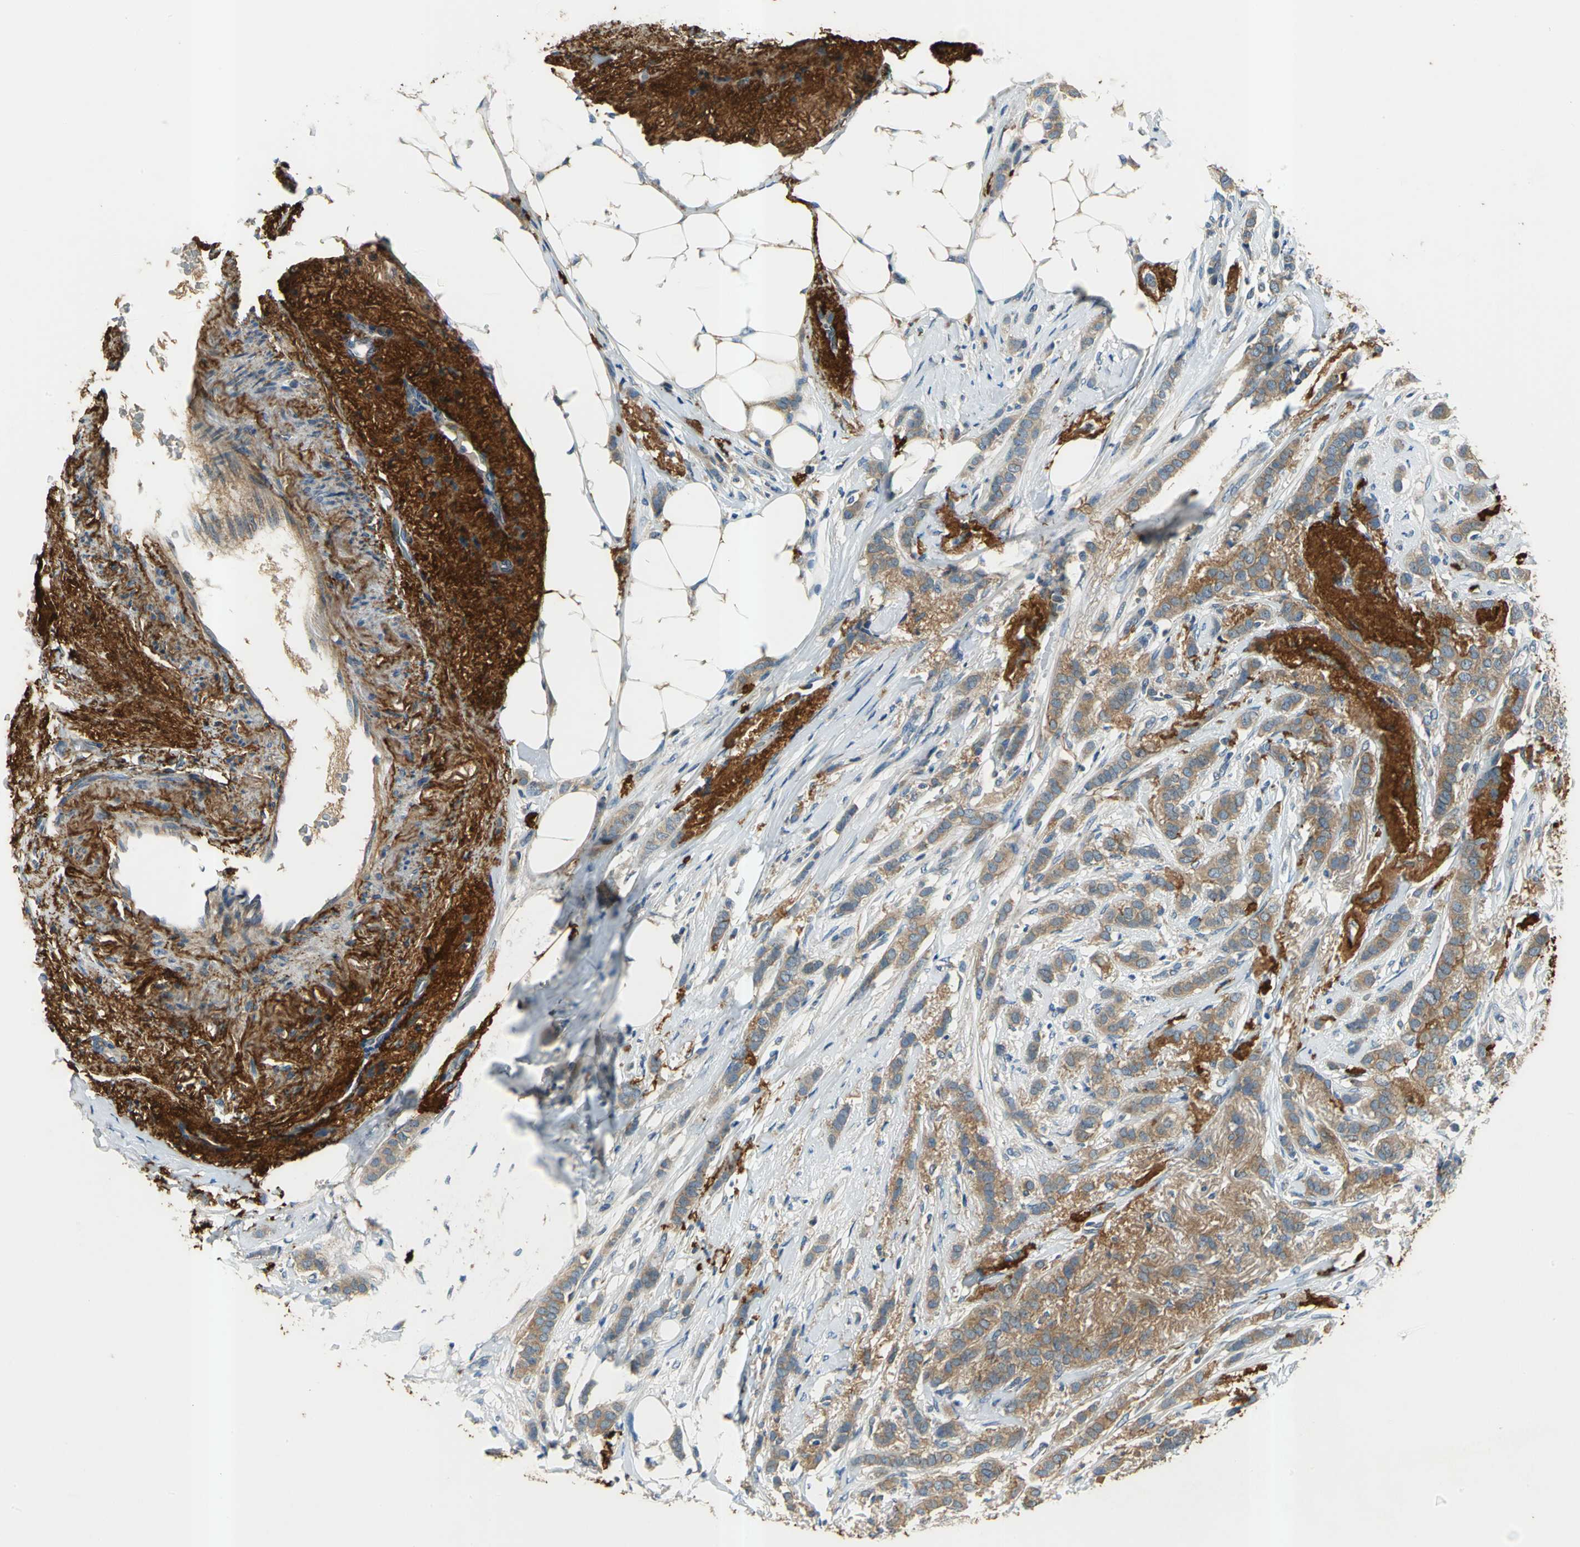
{"staining": {"intensity": "moderate", "quantity": ">75%", "location": "cytoplasmic/membranous"}, "tissue": "breast cancer", "cell_type": "Tumor cells", "image_type": "cancer", "snomed": [{"axis": "morphology", "description": "Lobular carcinoma"}, {"axis": "topography", "description": "Breast"}], "caption": "High-magnification brightfield microscopy of breast cancer (lobular carcinoma) stained with DAB (3,3'-diaminobenzidine) (brown) and counterstained with hematoxylin (blue). tumor cells exhibit moderate cytoplasmic/membranous positivity is present in about>75% of cells.", "gene": "SLC16A7", "patient": {"sex": "female", "age": 55}}